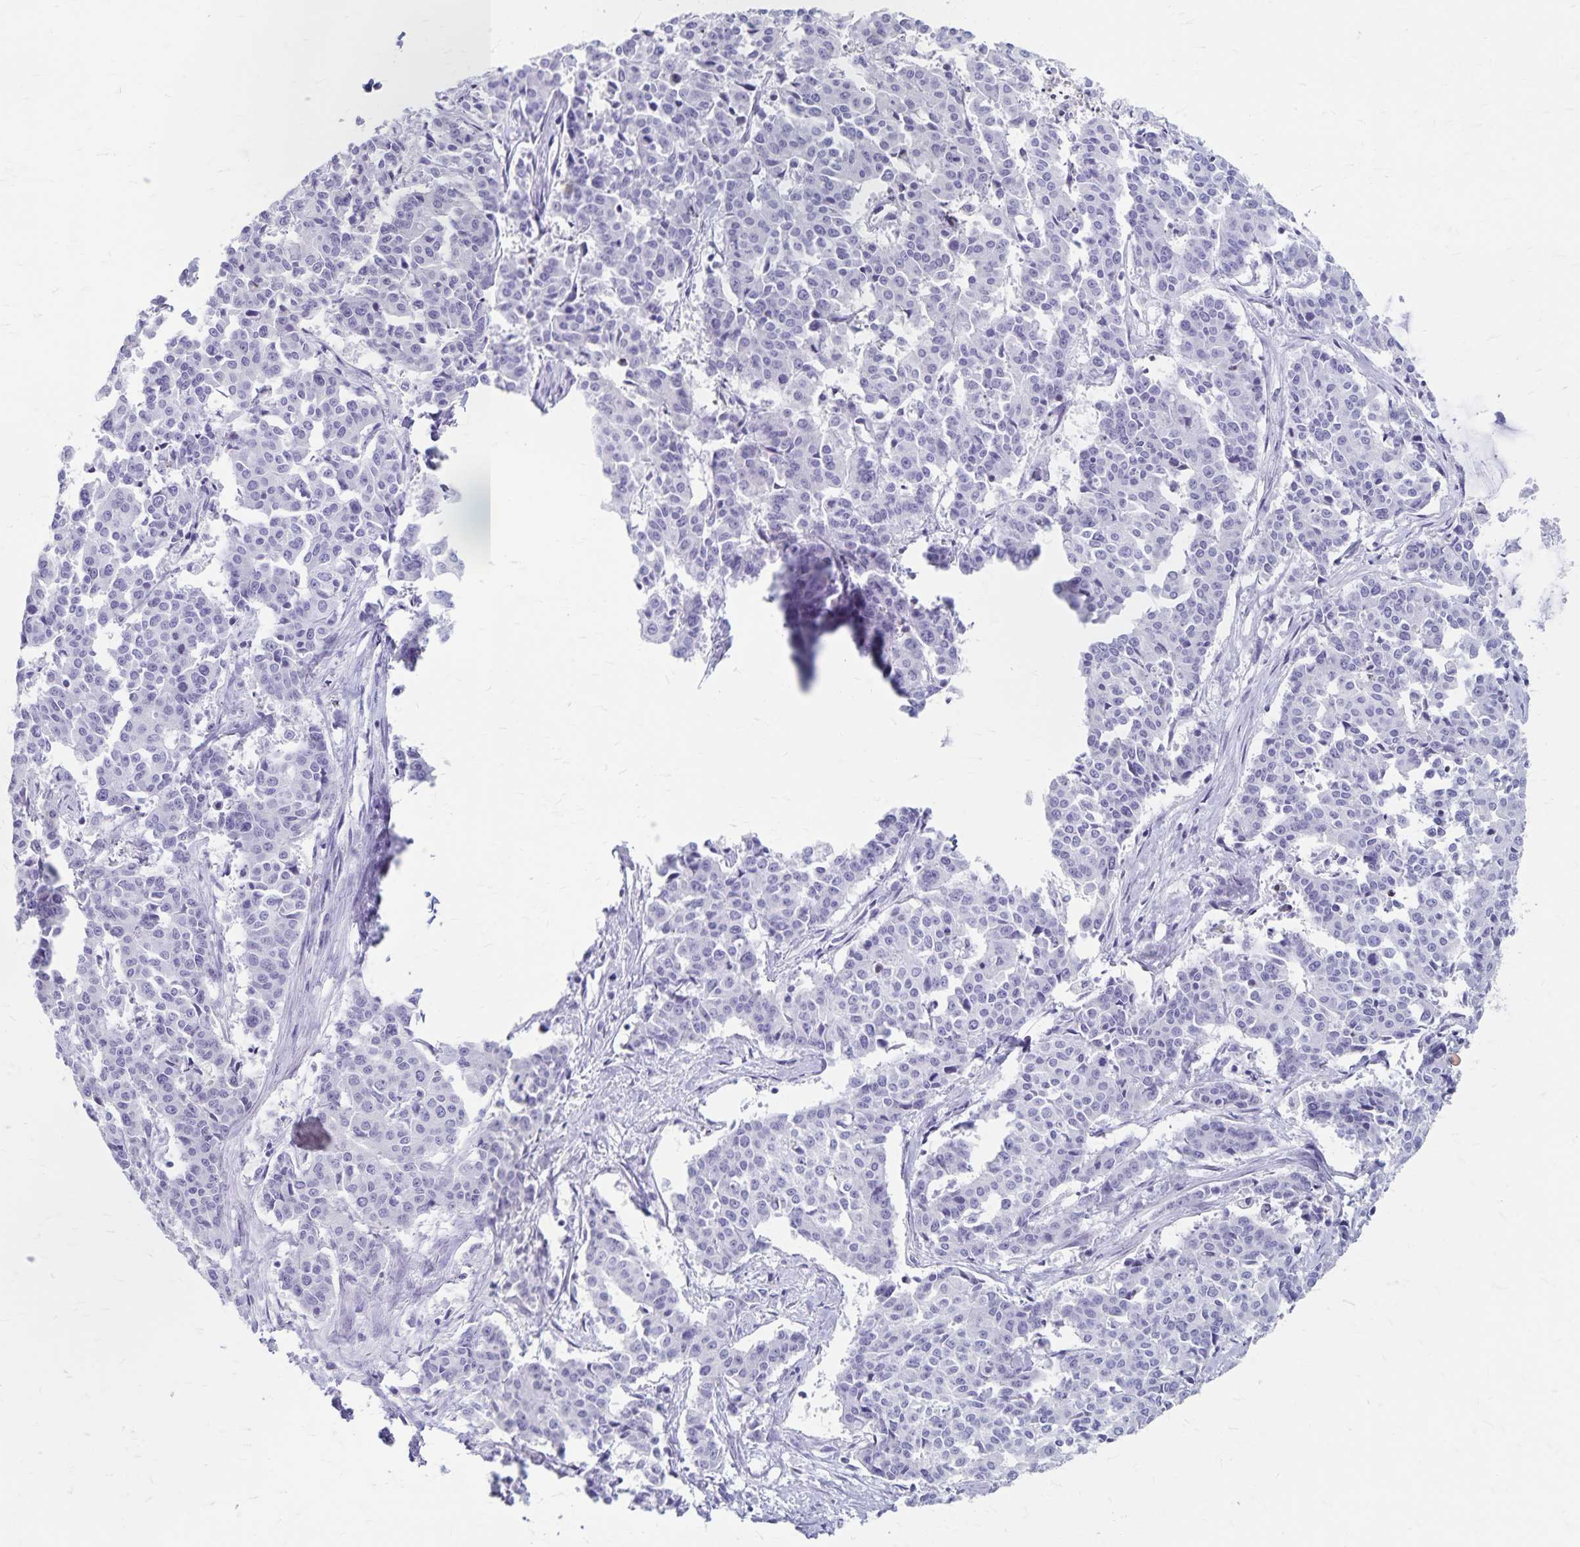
{"staining": {"intensity": "negative", "quantity": "none", "location": "none"}, "tissue": "cervical cancer", "cell_type": "Tumor cells", "image_type": "cancer", "snomed": [{"axis": "morphology", "description": "Squamous cell carcinoma, NOS"}, {"axis": "topography", "description": "Cervix"}], "caption": "Cervical cancer was stained to show a protein in brown. There is no significant positivity in tumor cells. (Immunohistochemistry, brightfield microscopy, high magnification).", "gene": "GPBAR1", "patient": {"sex": "female", "age": 28}}